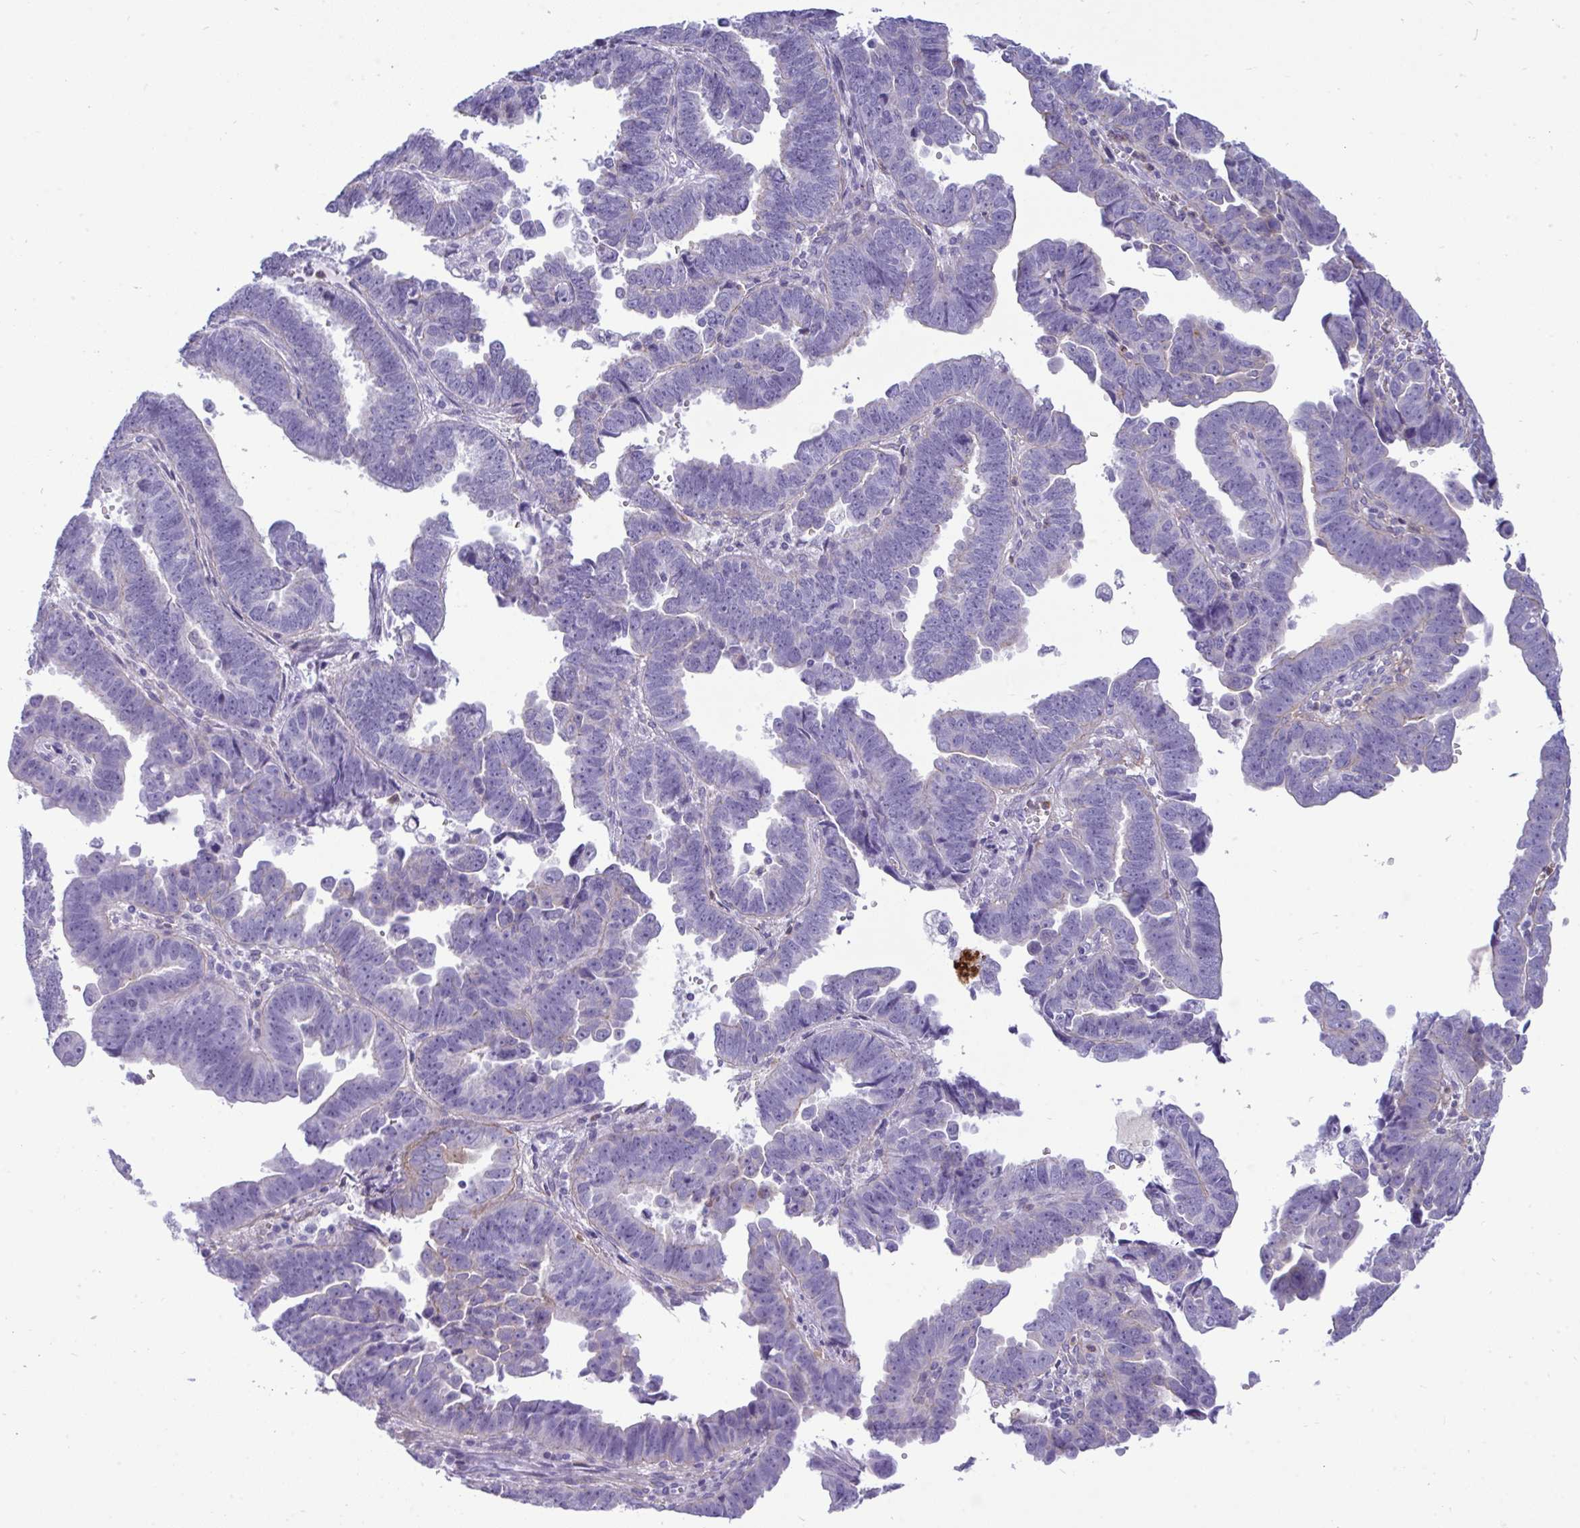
{"staining": {"intensity": "negative", "quantity": "none", "location": "none"}, "tissue": "endometrial cancer", "cell_type": "Tumor cells", "image_type": "cancer", "snomed": [{"axis": "morphology", "description": "Adenocarcinoma, NOS"}, {"axis": "topography", "description": "Endometrium"}], "caption": "IHC histopathology image of adenocarcinoma (endometrial) stained for a protein (brown), which displays no expression in tumor cells.", "gene": "MYH10", "patient": {"sex": "female", "age": 75}}